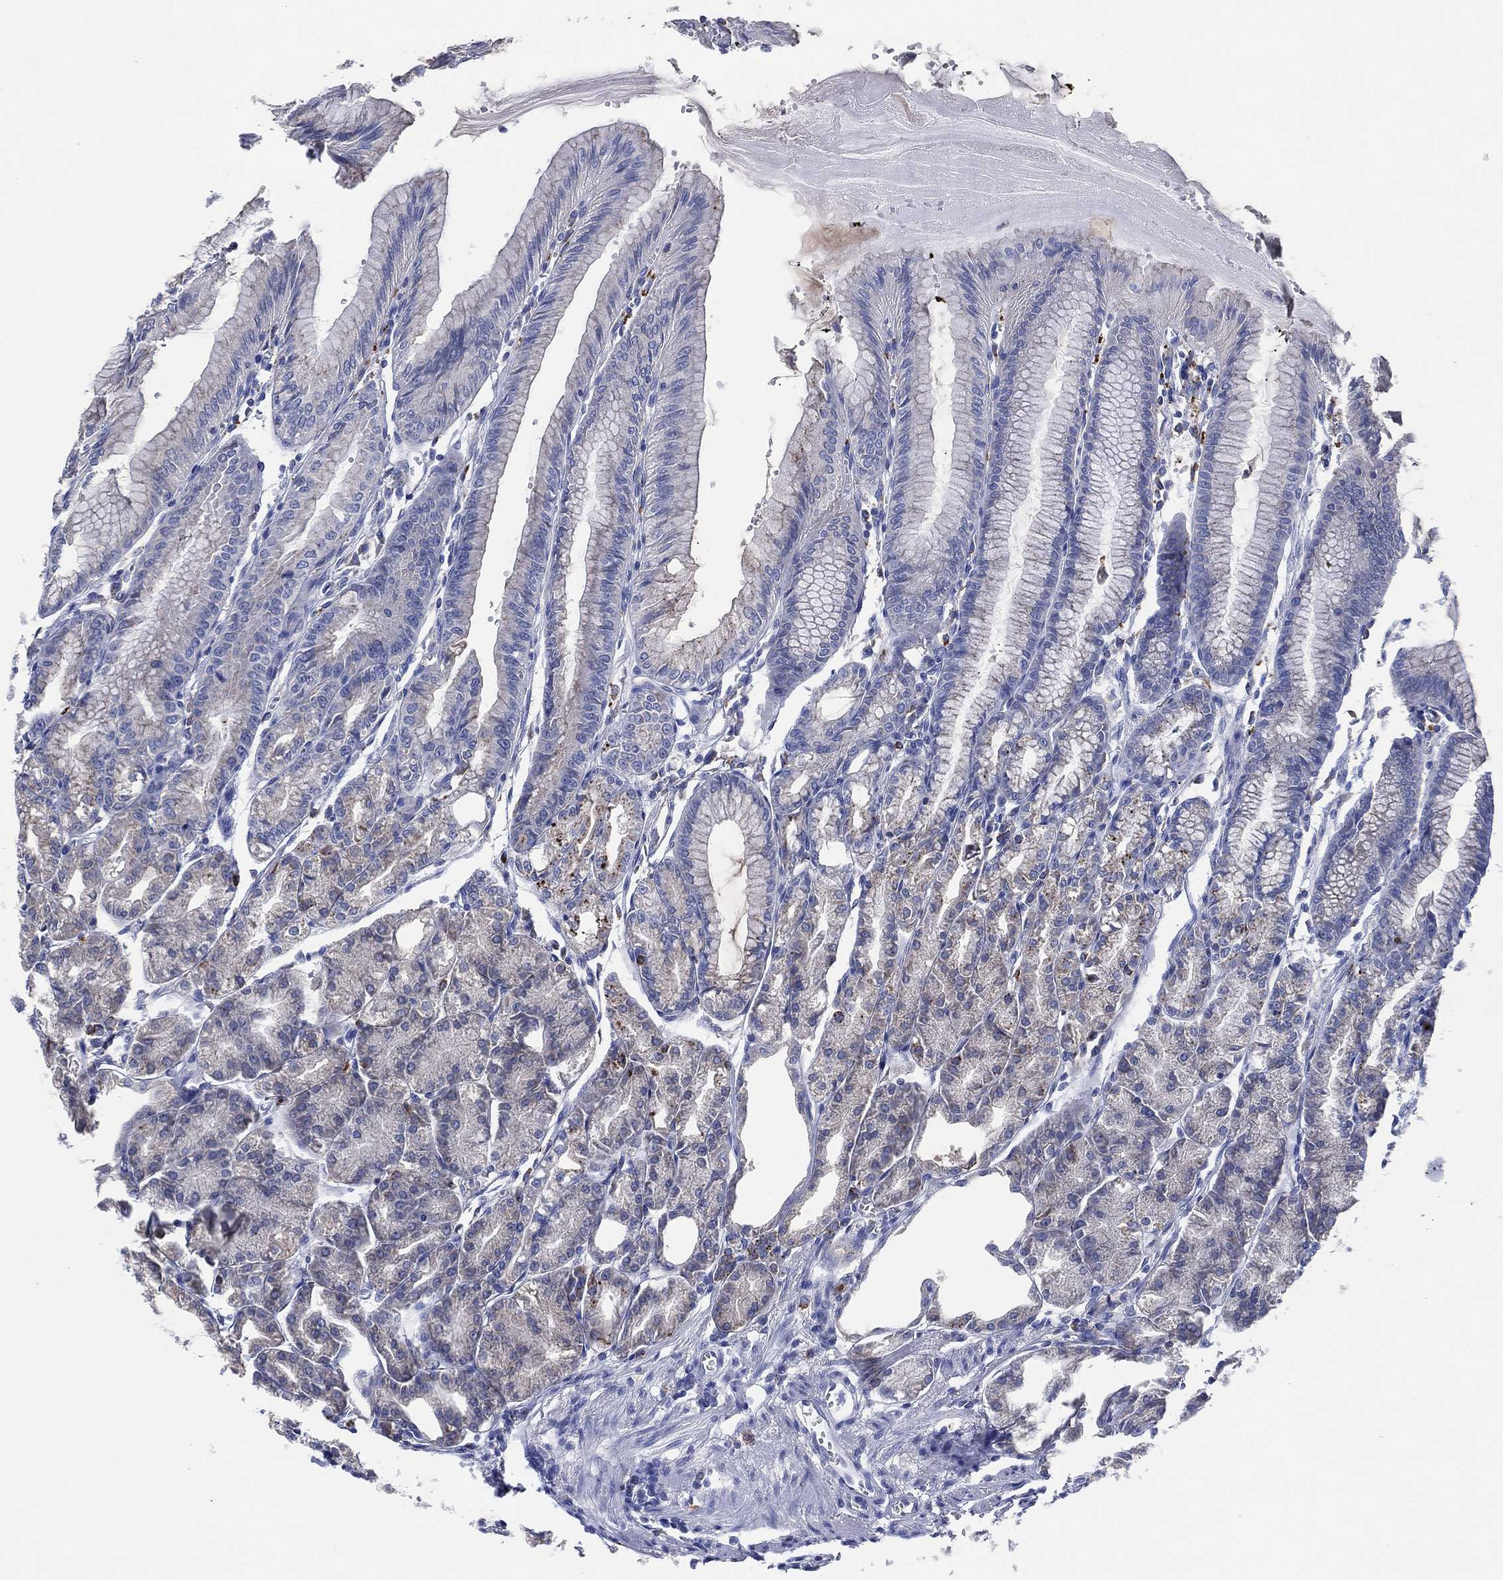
{"staining": {"intensity": "negative", "quantity": "none", "location": "none"}, "tissue": "stomach", "cell_type": "Glandular cells", "image_type": "normal", "snomed": [{"axis": "morphology", "description": "Normal tissue, NOS"}, {"axis": "topography", "description": "Stomach, lower"}], "caption": "Glandular cells are negative for protein expression in benign human stomach. The staining is performed using DAB brown chromogen with nuclei counter-stained in using hematoxylin.", "gene": "GALNS", "patient": {"sex": "male", "age": 71}}